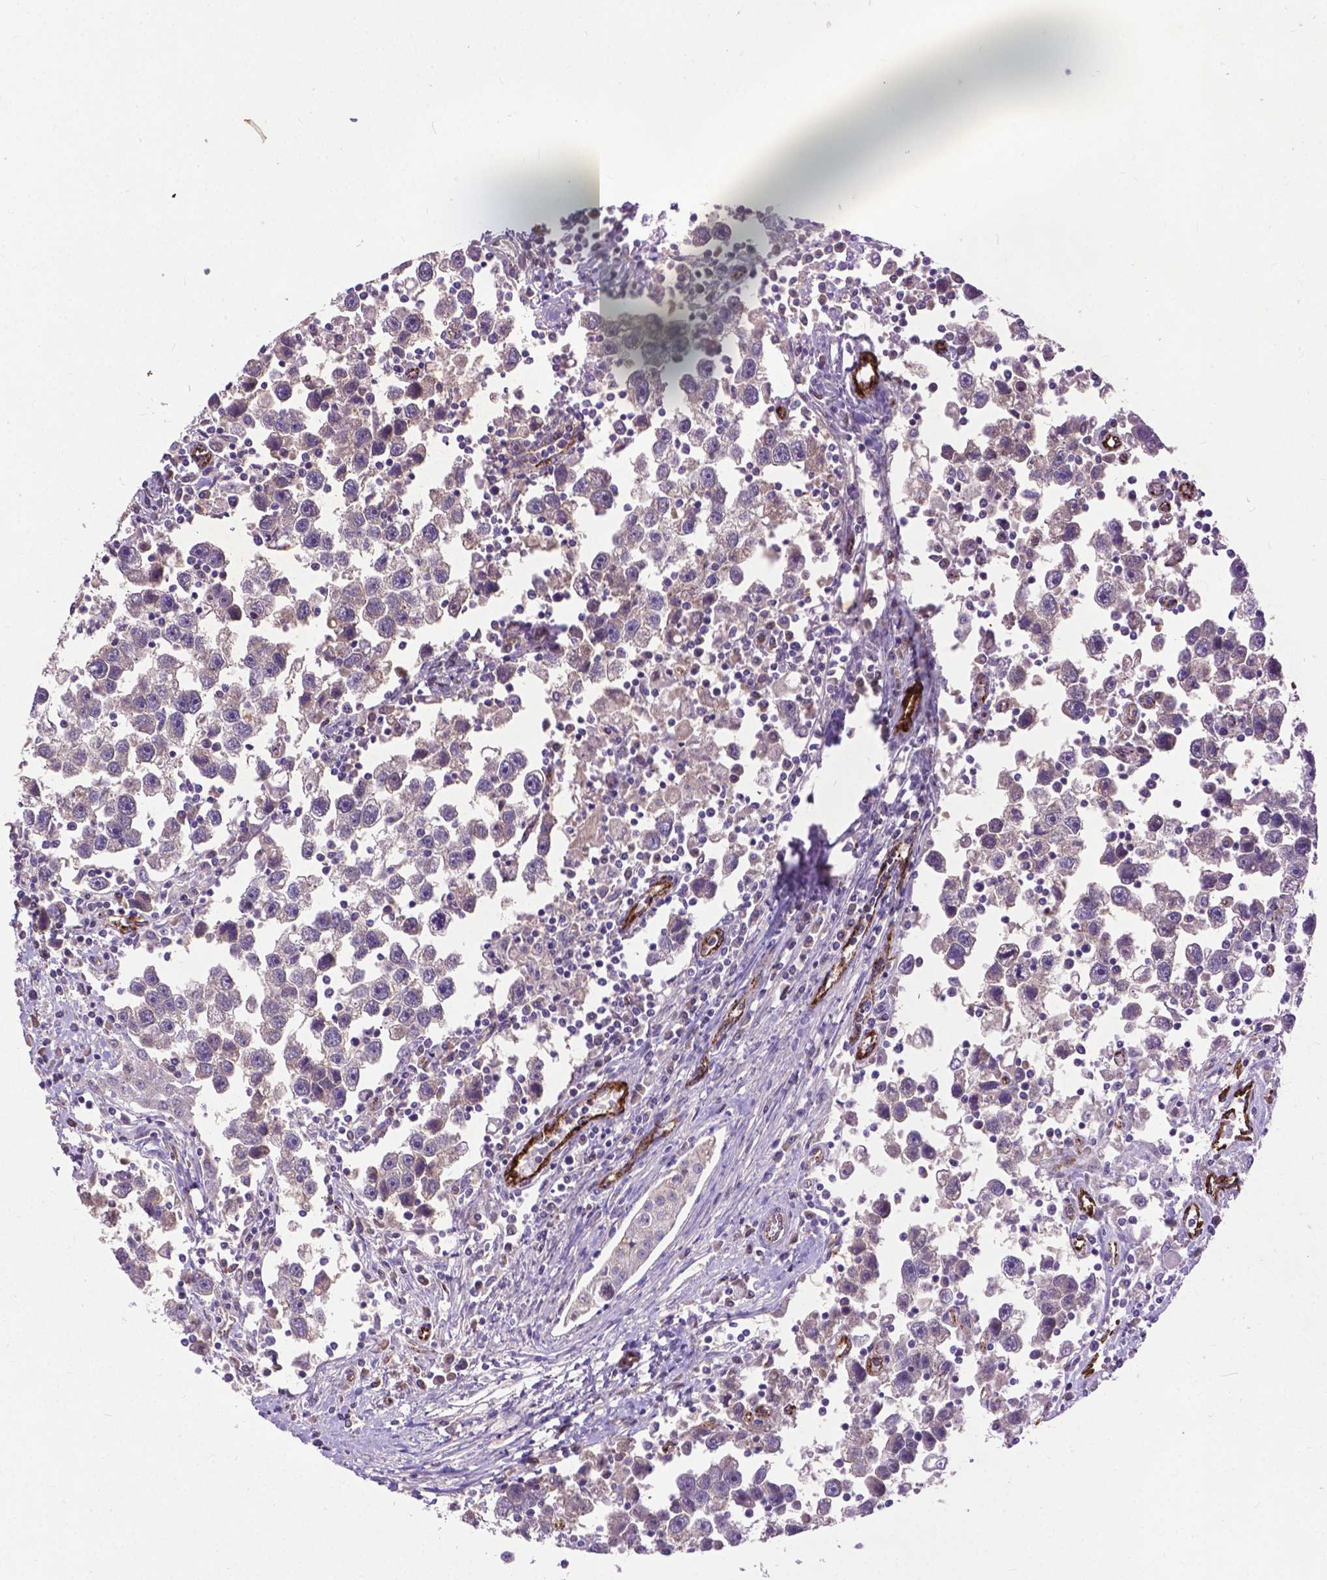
{"staining": {"intensity": "negative", "quantity": "none", "location": "none"}, "tissue": "testis cancer", "cell_type": "Tumor cells", "image_type": "cancer", "snomed": [{"axis": "morphology", "description": "Seminoma, NOS"}, {"axis": "topography", "description": "Testis"}], "caption": "Immunohistochemistry of human testis cancer exhibits no positivity in tumor cells. Nuclei are stained in blue.", "gene": "ZNF337", "patient": {"sex": "male", "age": 30}}